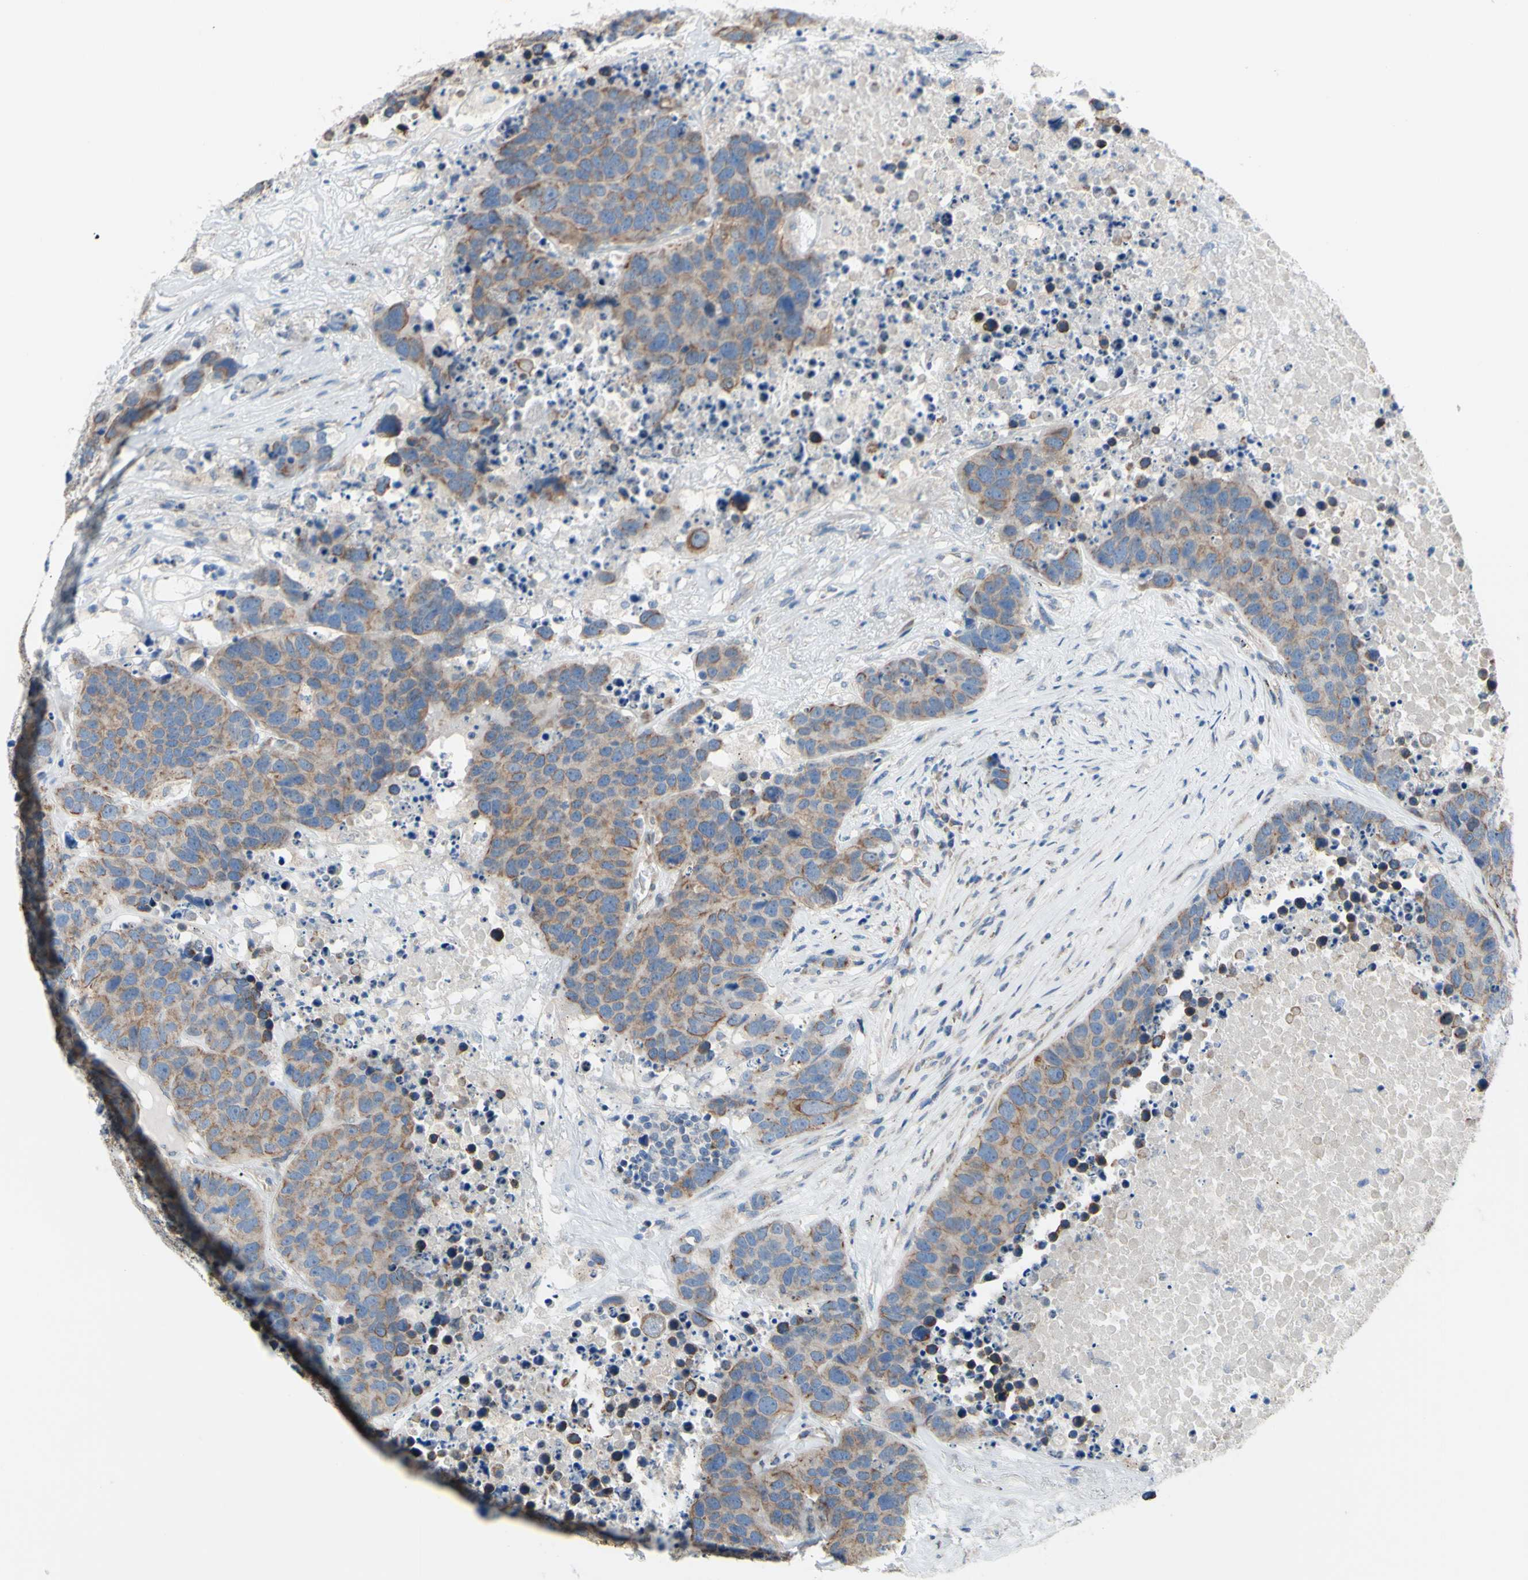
{"staining": {"intensity": "moderate", "quantity": "25%-75%", "location": "cytoplasmic/membranous"}, "tissue": "carcinoid", "cell_type": "Tumor cells", "image_type": "cancer", "snomed": [{"axis": "morphology", "description": "Carcinoid, malignant, NOS"}, {"axis": "topography", "description": "Lung"}], "caption": "This is an image of immunohistochemistry (IHC) staining of carcinoid (malignant), which shows moderate expression in the cytoplasmic/membranous of tumor cells.", "gene": "GRAMD2B", "patient": {"sex": "male", "age": 60}}